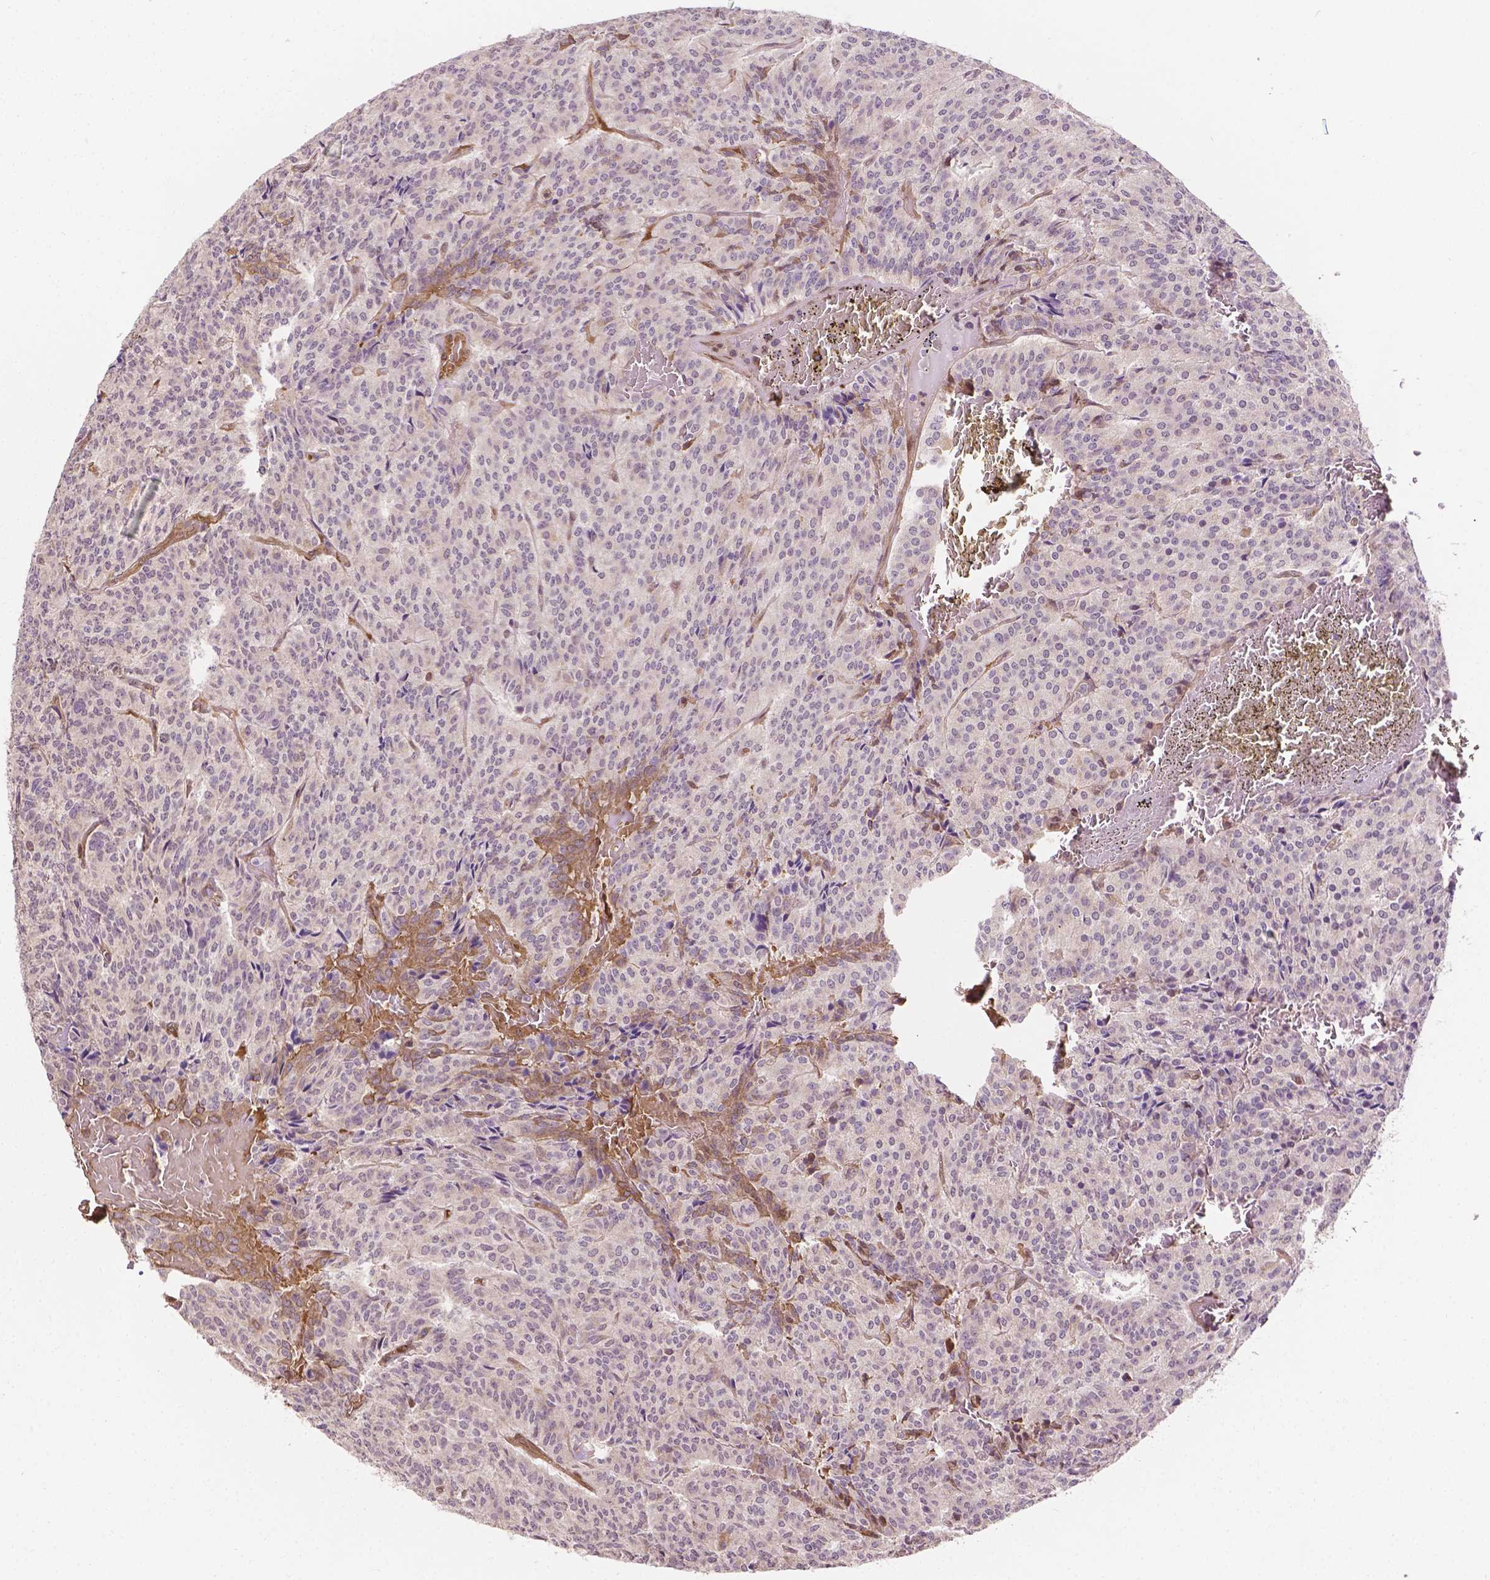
{"staining": {"intensity": "negative", "quantity": "none", "location": "none"}, "tissue": "carcinoid", "cell_type": "Tumor cells", "image_type": "cancer", "snomed": [{"axis": "morphology", "description": "Carcinoid, malignant, NOS"}, {"axis": "topography", "description": "Lung"}], "caption": "A high-resolution histopathology image shows IHC staining of malignant carcinoid, which demonstrates no significant staining in tumor cells.", "gene": "YAP1", "patient": {"sex": "male", "age": 70}}